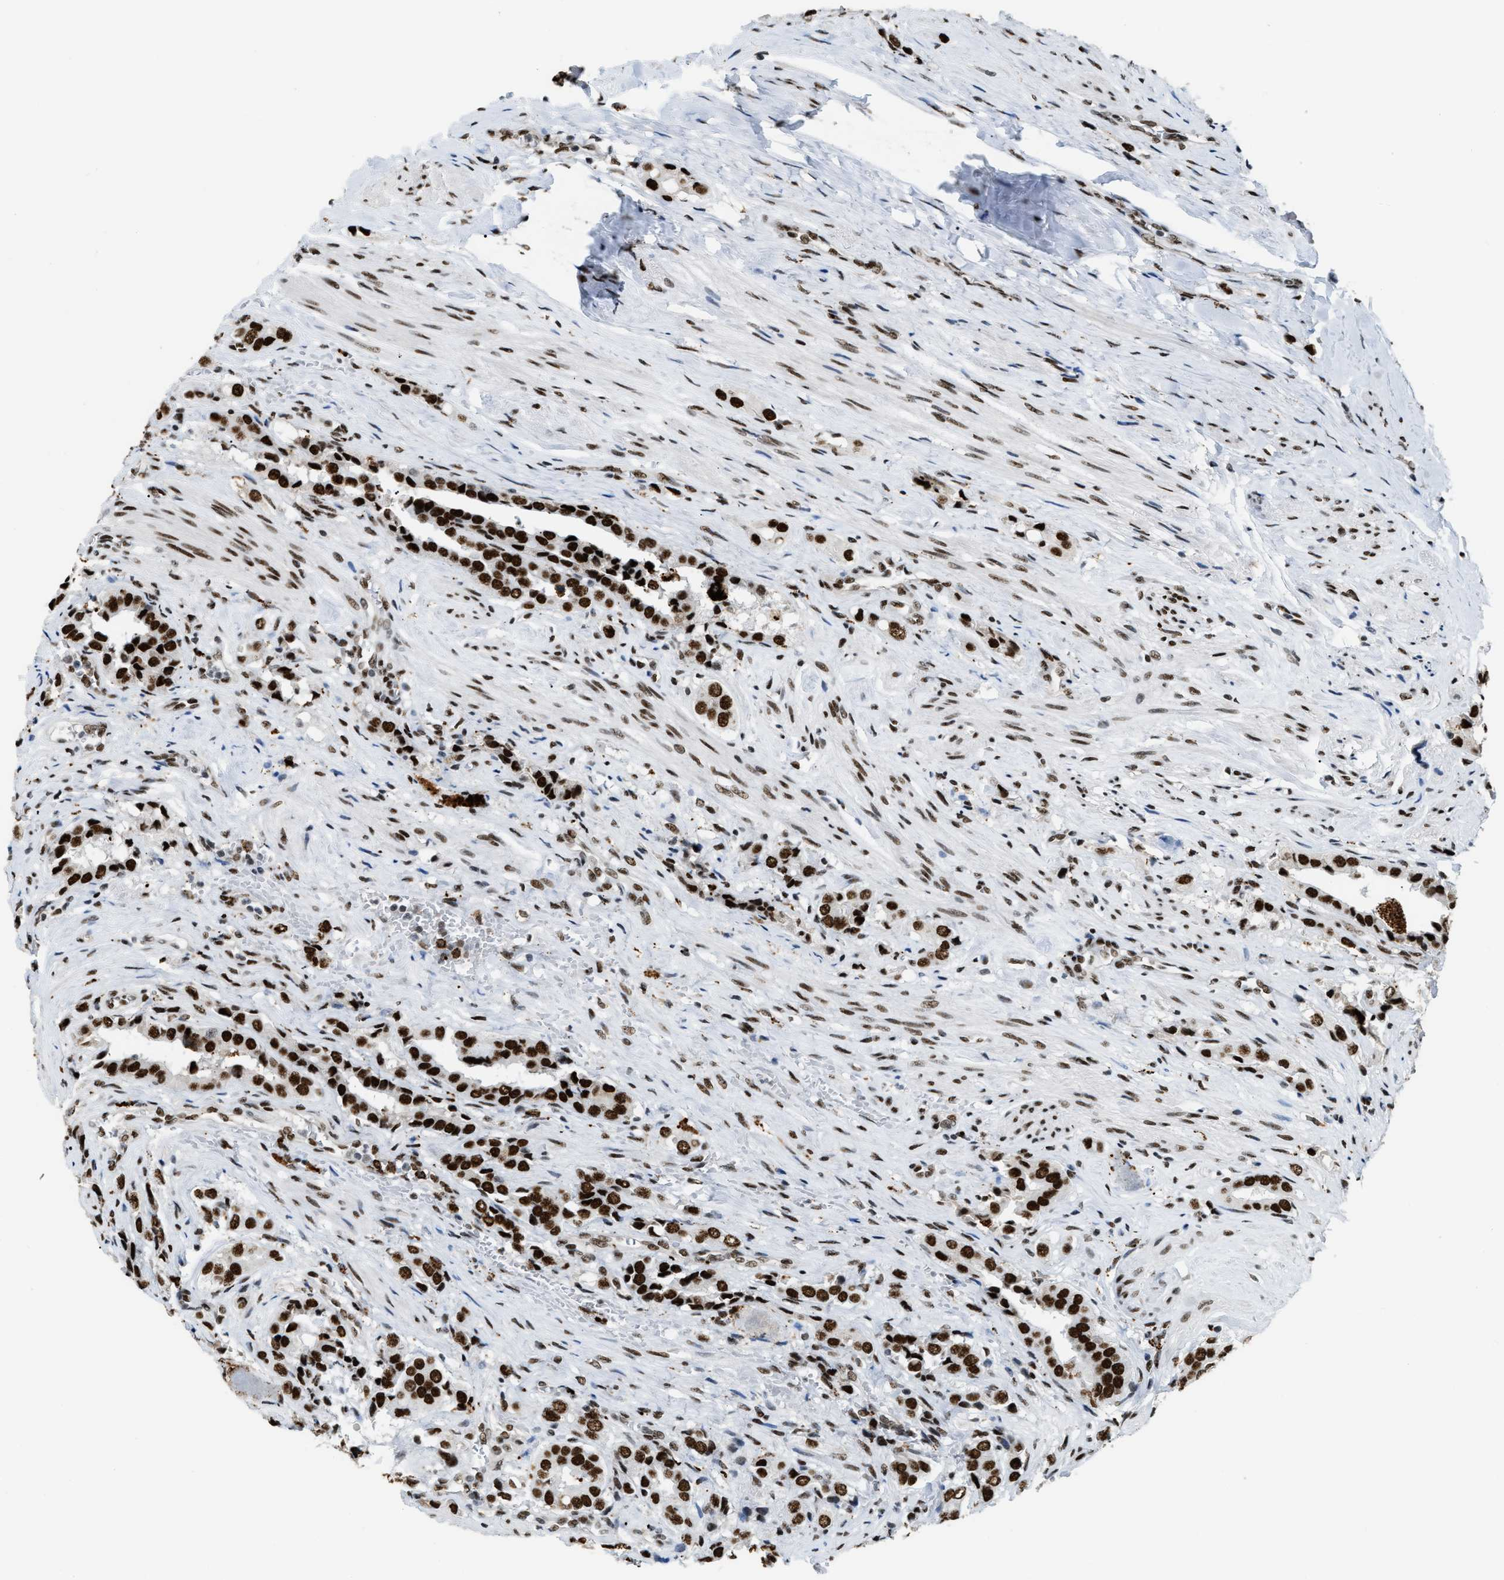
{"staining": {"intensity": "strong", "quantity": ">75%", "location": "nuclear"}, "tissue": "prostate cancer", "cell_type": "Tumor cells", "image_type": "cancer", "snomed": [{"axis": "morphology", "description": "Adenocarcinoma, High grade"}, {"axis": "topography", "description": "Prostate"}], "caption": "Immunohistochemistry (DAB (3,3'-diaminobenzidine)) staining of adenocarcinoma (high-grade) (prostate) demonstrates strong nuclear protein positivity in approximately >75% of tumor cells. (IHC, brightfield microscopy, high magnification).", "gene": "NUMA1", "patient": {"sex": "male", "age": 52}}